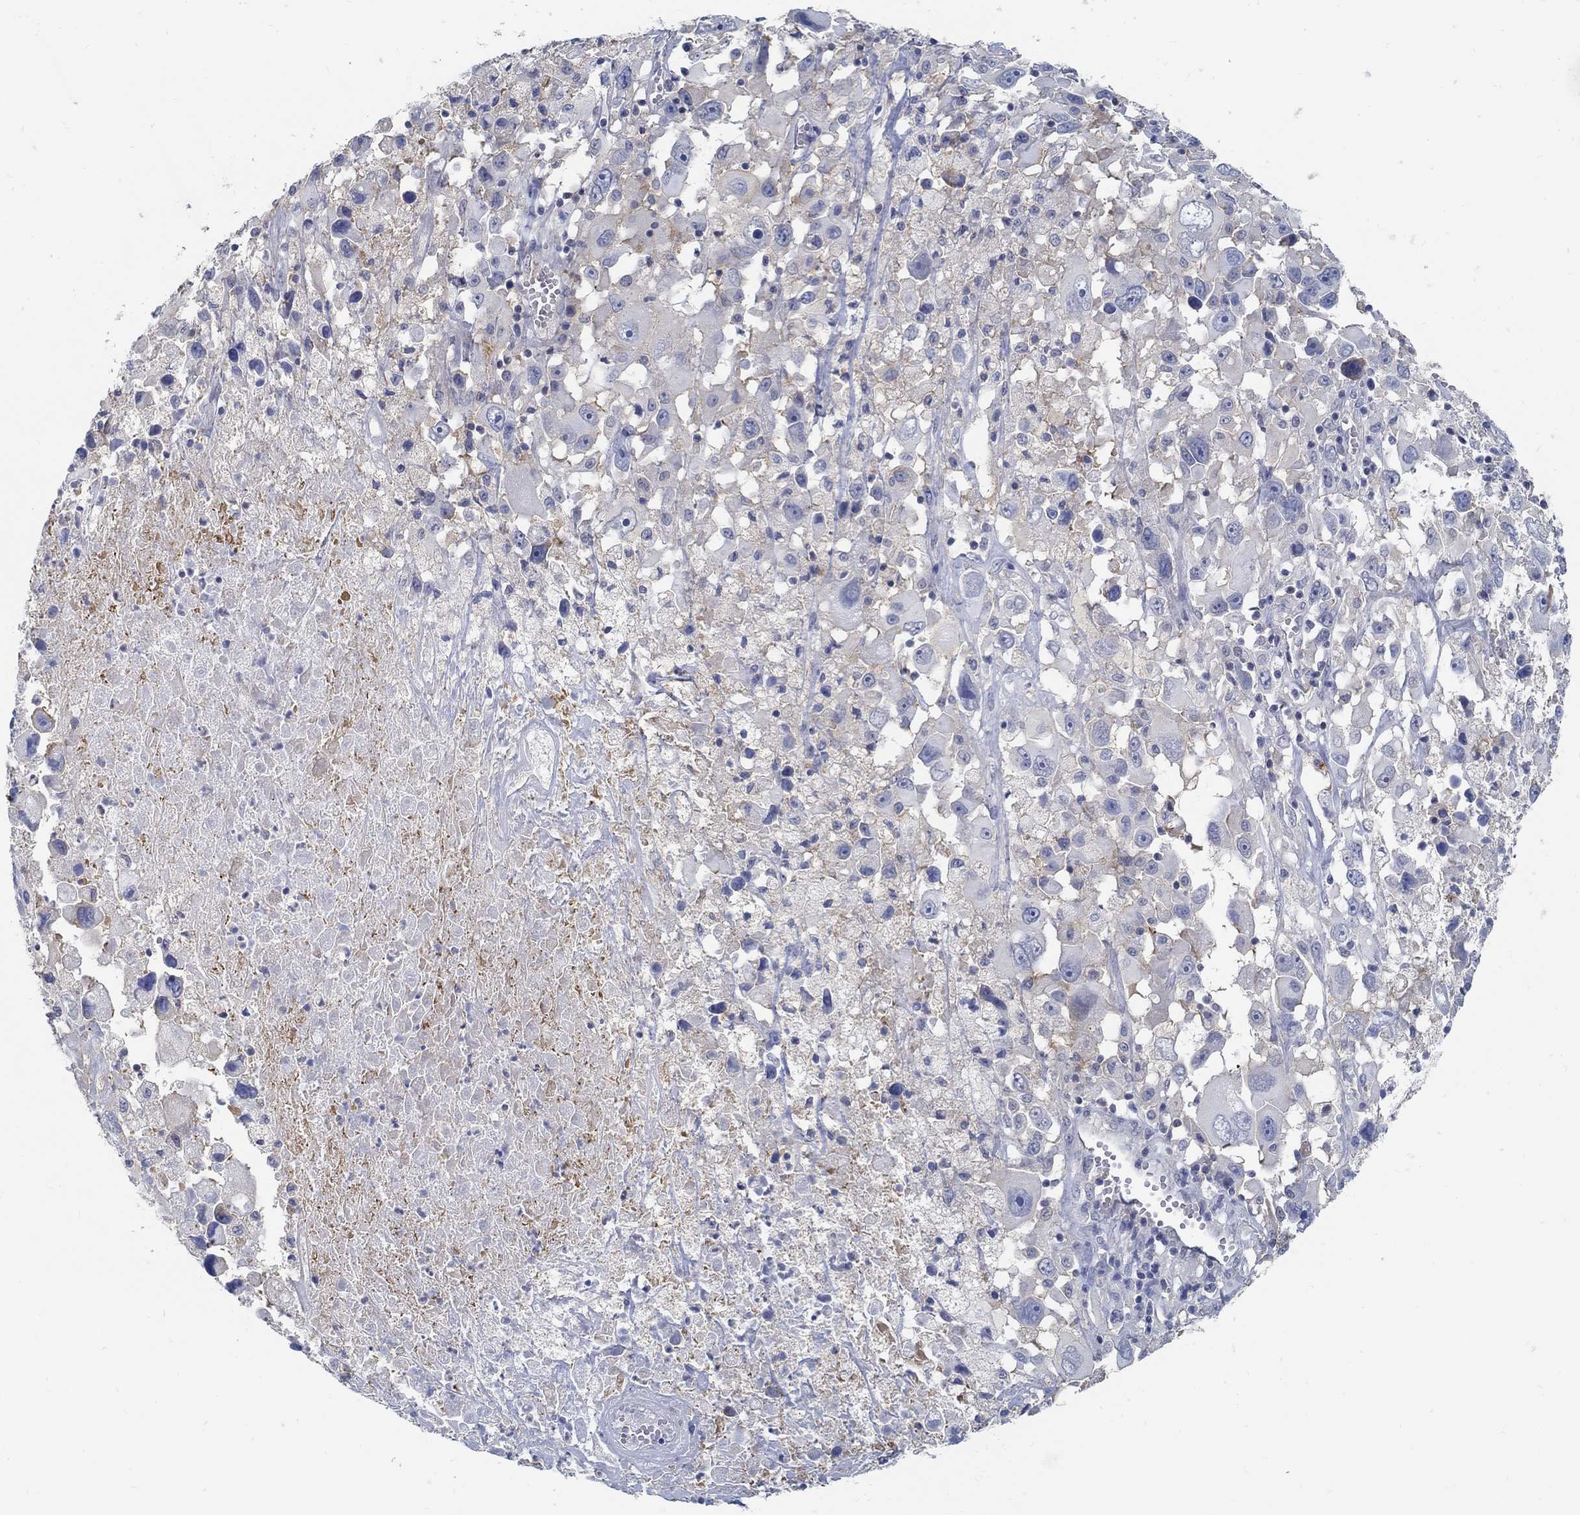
{"staining": {"intensity": "weak", "quantity": "<25%", "location": "cytoplasmic/membranous"}, "tissue": "melanoma", "cell_type": "Tumor cells", "image_type": "cancer", "snomed": [{"axis": "morphology", "description": "Malignant melanoma, Metastatic site"}, {"axis": "topography", "description": "Lymph node"}], "caption": "This photomicrograph is of melanoma stained with IHC to label a protein in brown with the nuclei are counter-stained blue. There is no staining in tumor cells.", "gene": "PCDH11X", "patient": {"sex": "male", "age": 50}}